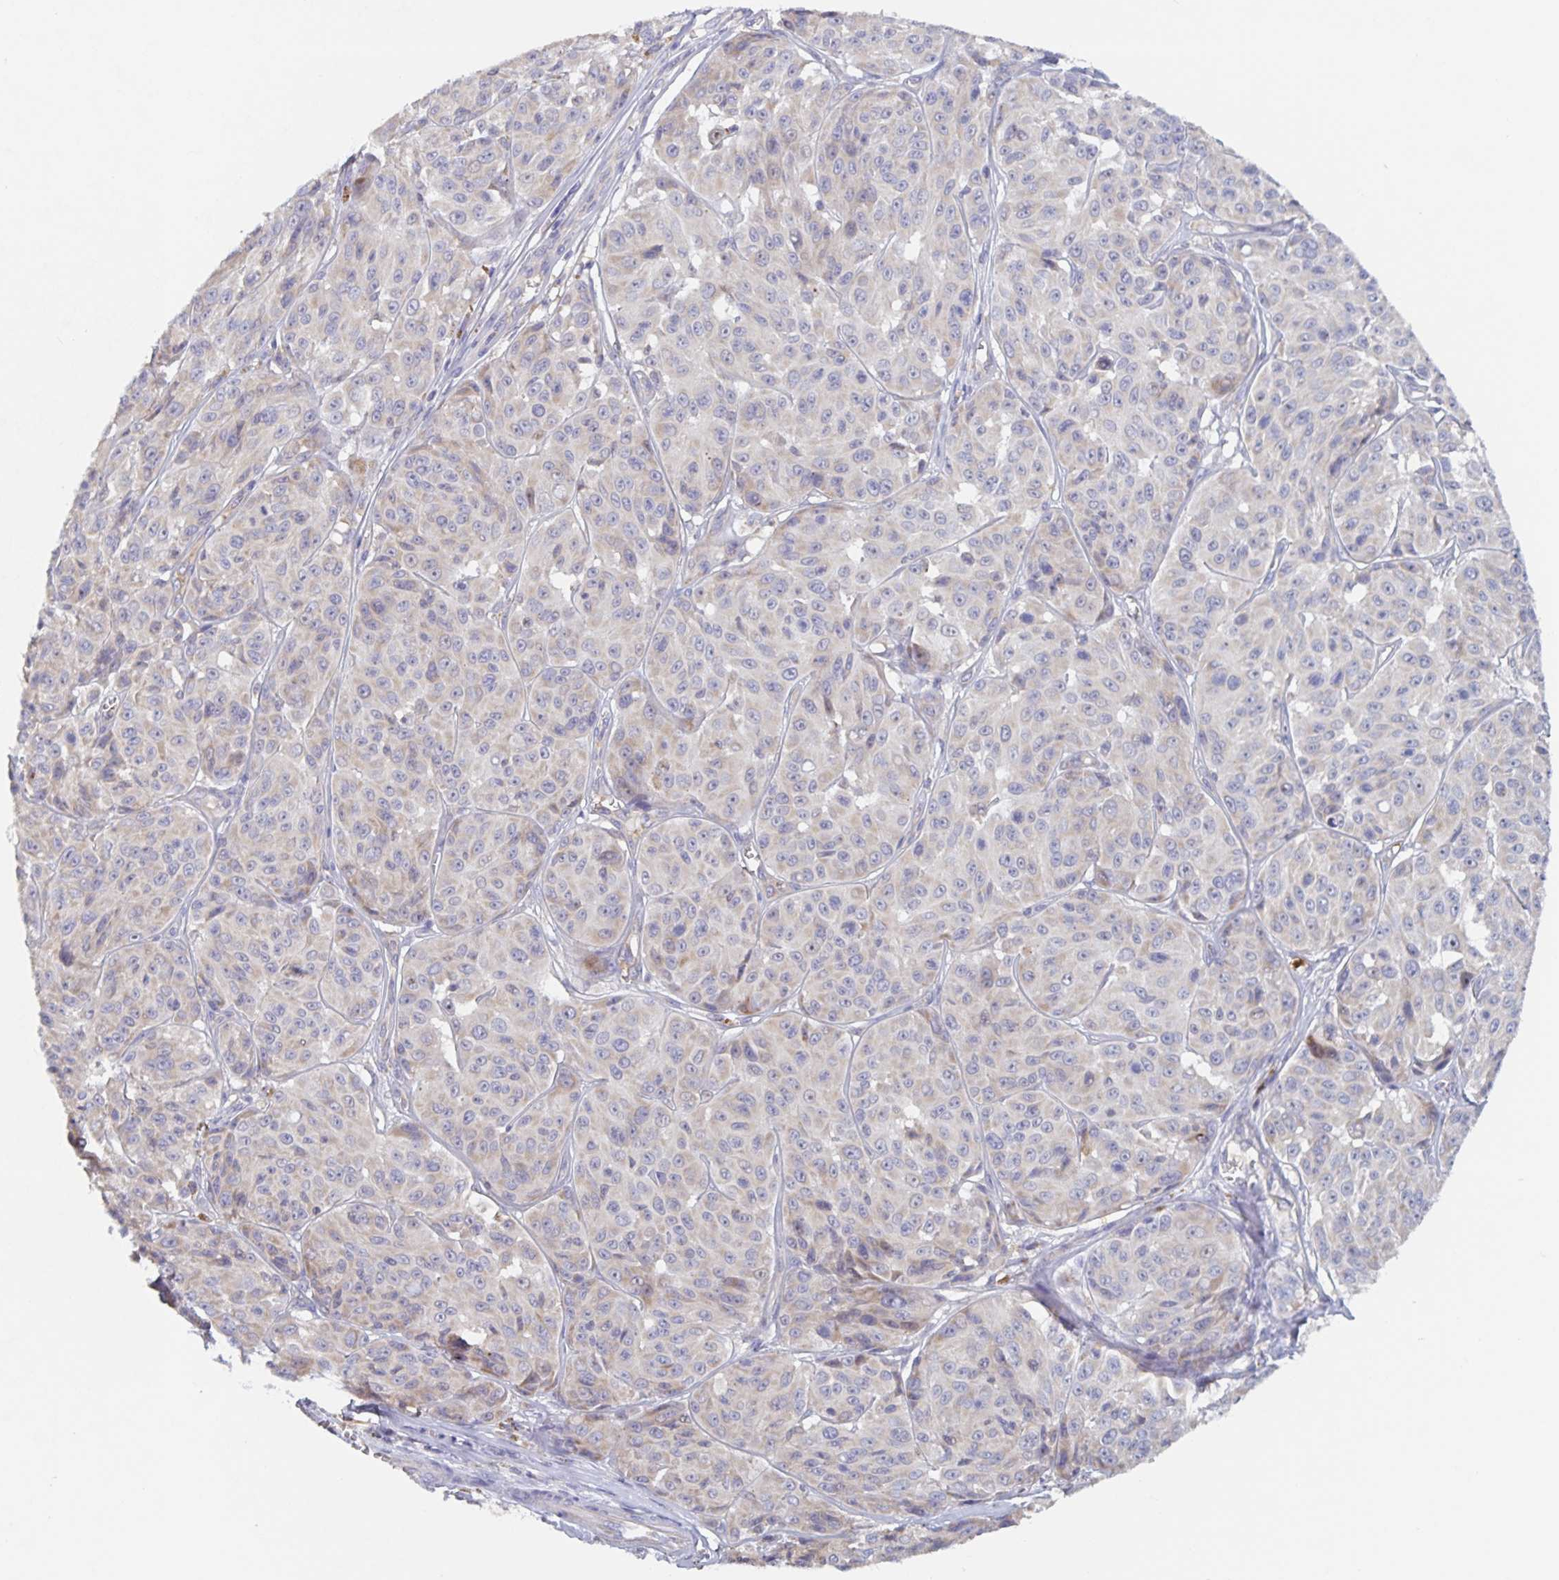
{"staining": {"intensity": "weak", "quantity": "25%-75%", "location": "cytoplasmic/membranous"}, "tissue": "melanoma", "cell_type": "Tumor cells", "image_type": "cancer", "snomed": [{"axis": "morphology", "description": "Malignant melanoma, NOS"}, {"axis": "topography", "description": "Skin"}], "caption": "Protein expression analysis of human melanoma reveals weak cytoplasmic/membranous expression in approximately 25%-75% of tumor cells. (DAB IHC, brown staining for protein, blue staining for nuclei).", "gene": "CDC42BPG", "patient": {"sex": "male", "age": 91}}